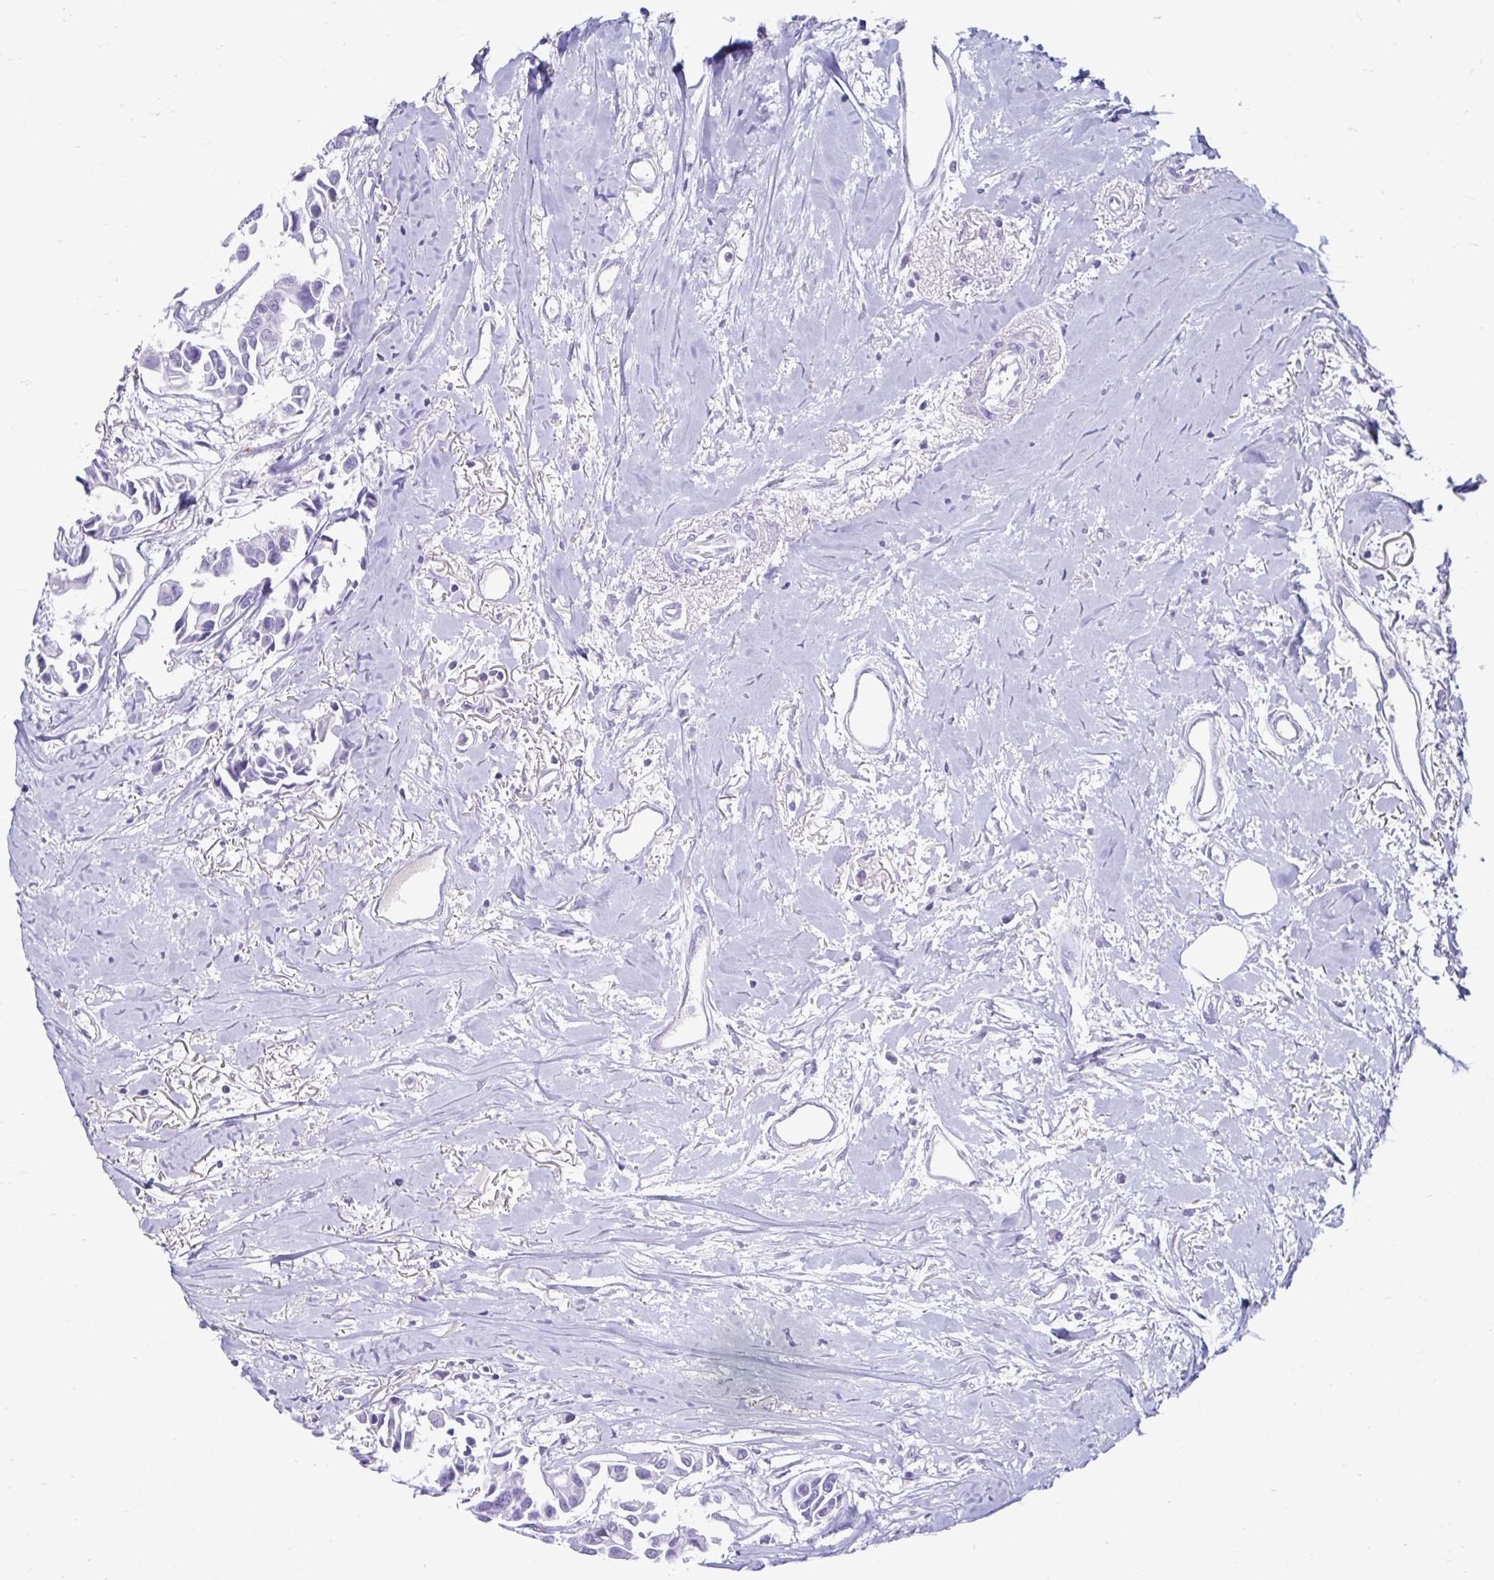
{"staining": {"intensity": "negative", "quantity": "none", "location": "none"}, "tissue": "breast cancer", "cell_type": "Tumor cells", "image_type": "cancer", "snomed": [{"axis": "morphology", "description": "Duct carcinoma"}, {"axis": "topography", "description": "Breast"}], "caption": "This is an immunohistochemistry micrograph of breast intraductal carcinoma. There is no staining in tumor cells.", "gene": "SMIM9", "patient": {"sex": "female", "age": 54}}